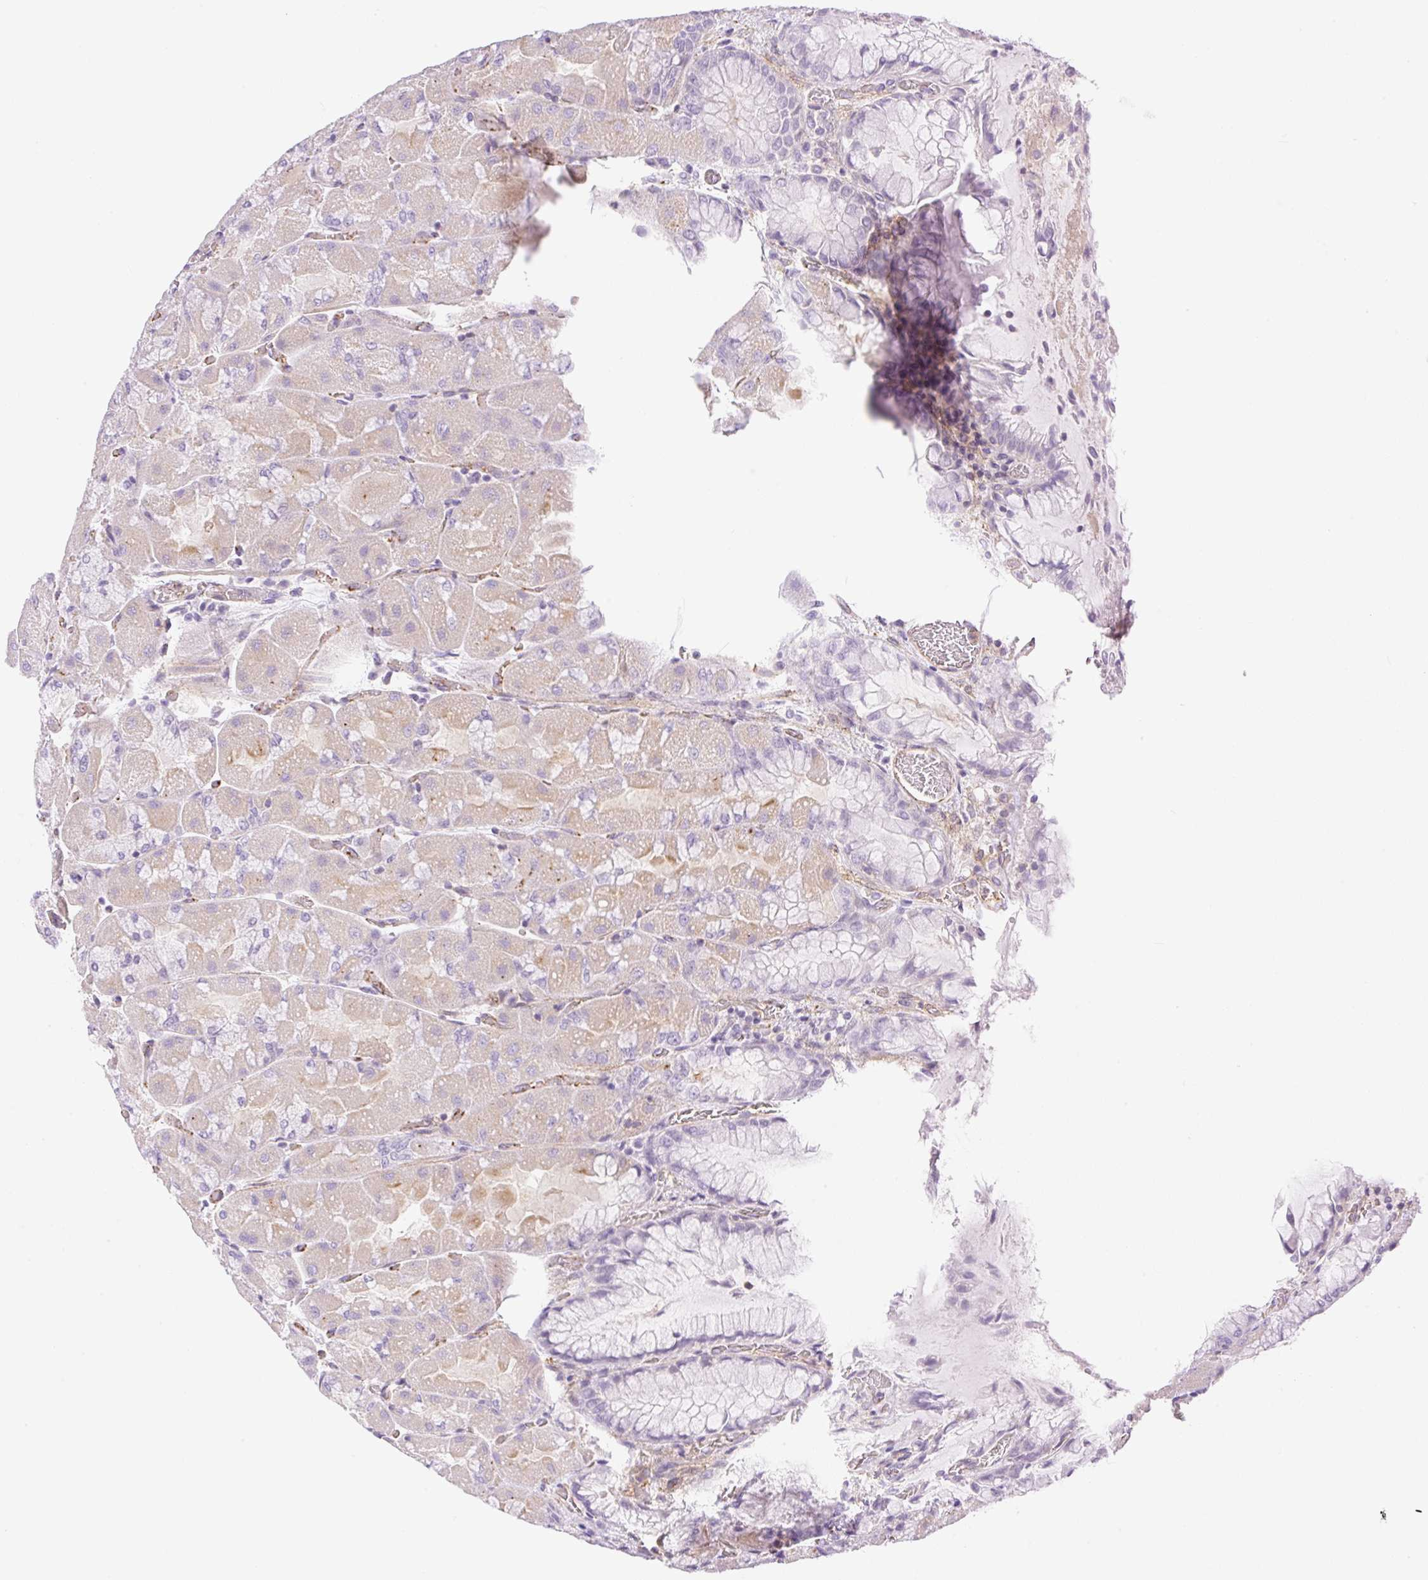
{"staining": {"intensity": "weak", "quantity": "<25%", "location": "cytoplasmic/membranous"}, "tissue": "stomach", "cell_type": "Glandular cells", "image_type": "normal", "snomed": [{"axis": "morphology", "description": "Normal tissue, NOS"}, {"axis": "topography", "description": "Stomach"}], "caption": "High power microscopy micrograph of an immunohistochemistry (IHC) photomicrograph of unremarkable stomach, revealing no significant staining in glandular cells.", "gene": "EHD1", "patient": {"sex": "female", "age": 61}}